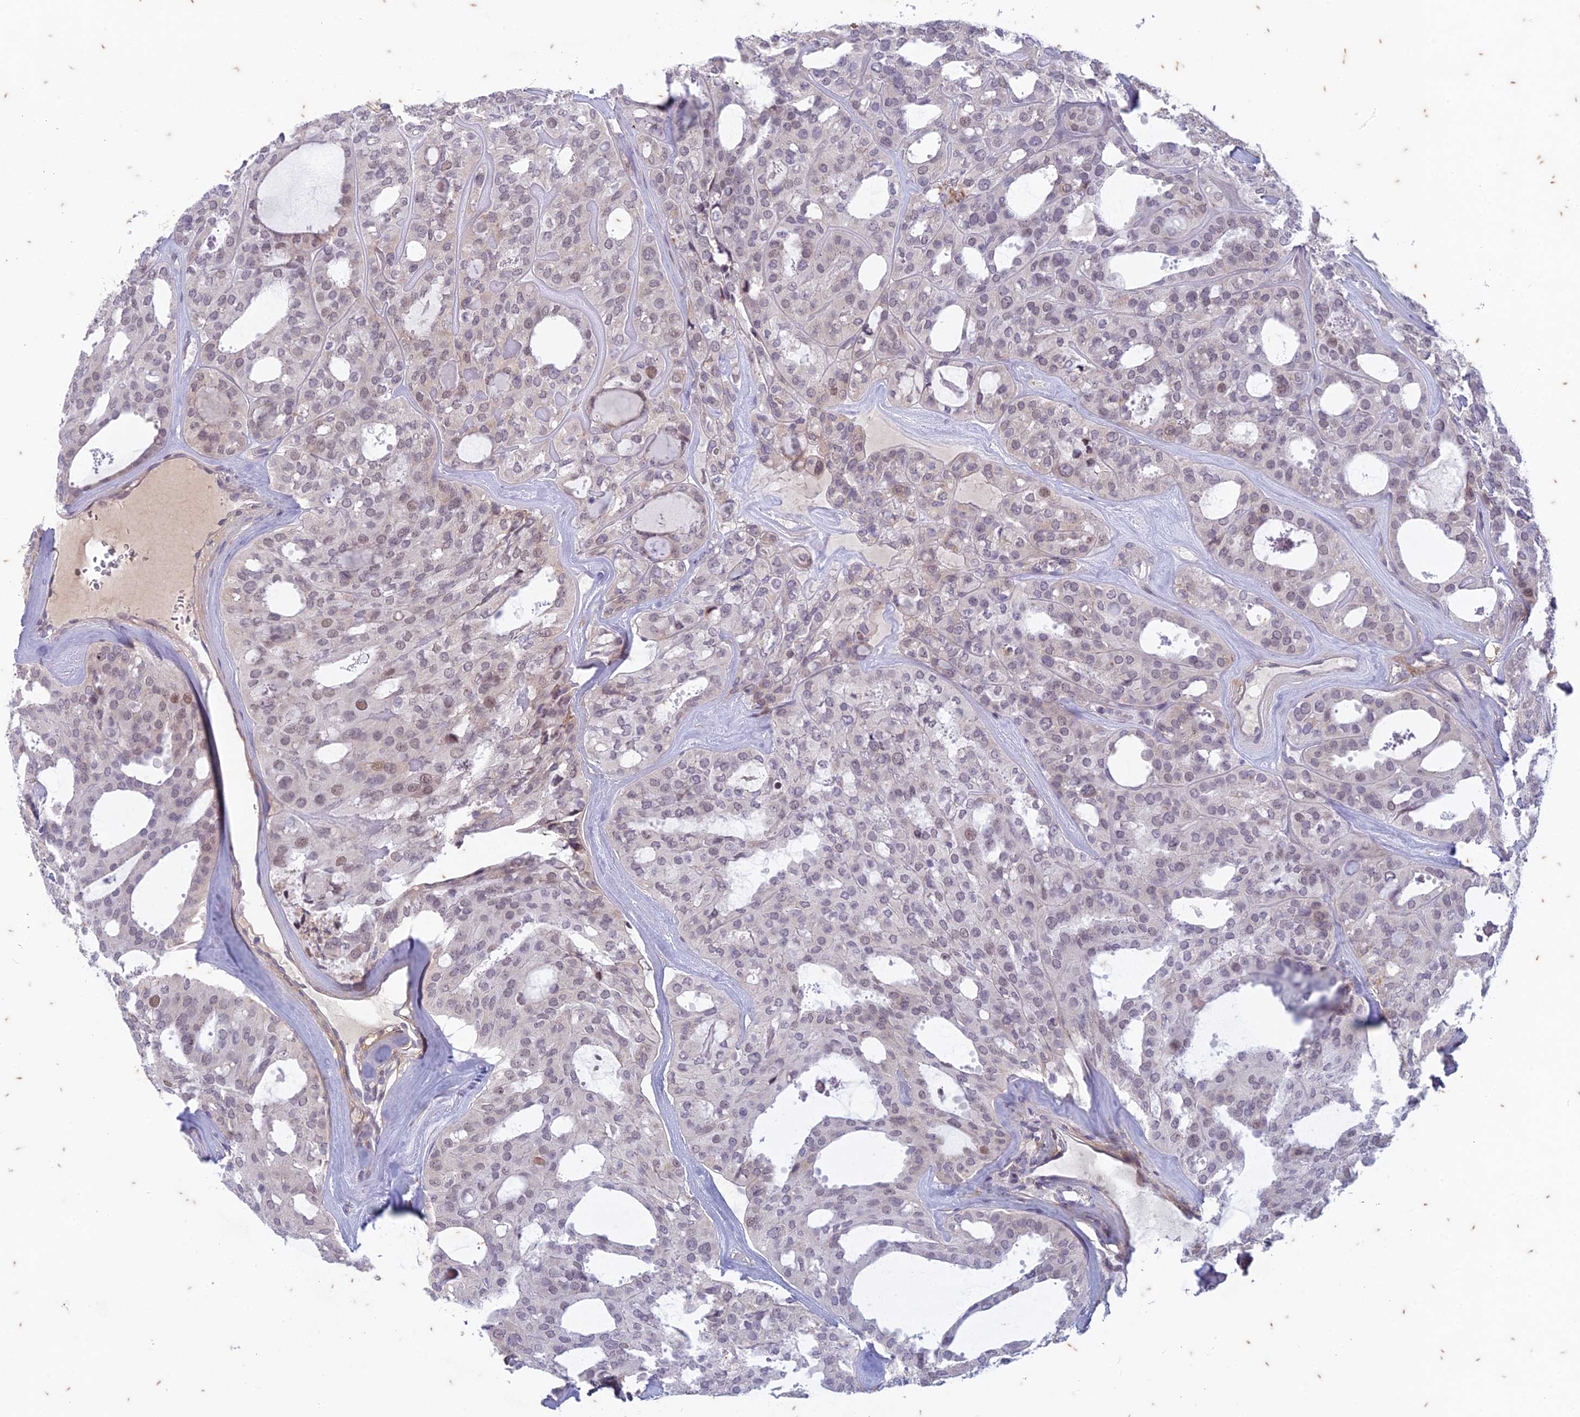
{"staining": {"intensity": "weak", "quantity": "25%-75%", "location": "nuclear"}, "tissue": "thyroid cancer", "cell_type": "Tumor cells", "image_type": "cancer", "snomed": [{"axis": "morphology", "description": "Follicular adenoma carcinoma, NOS"}, {"axis": "topography", "description": "Thyroid gland"}], "caption": "Tumor cells exhibit low levels of weak nuclear expression in about 25%-75% of cells in thyroid cancer (follicular adenoma carcinoma).", "gene": "PABPN1L", "patient": {"sex": "male", "age": 75}}